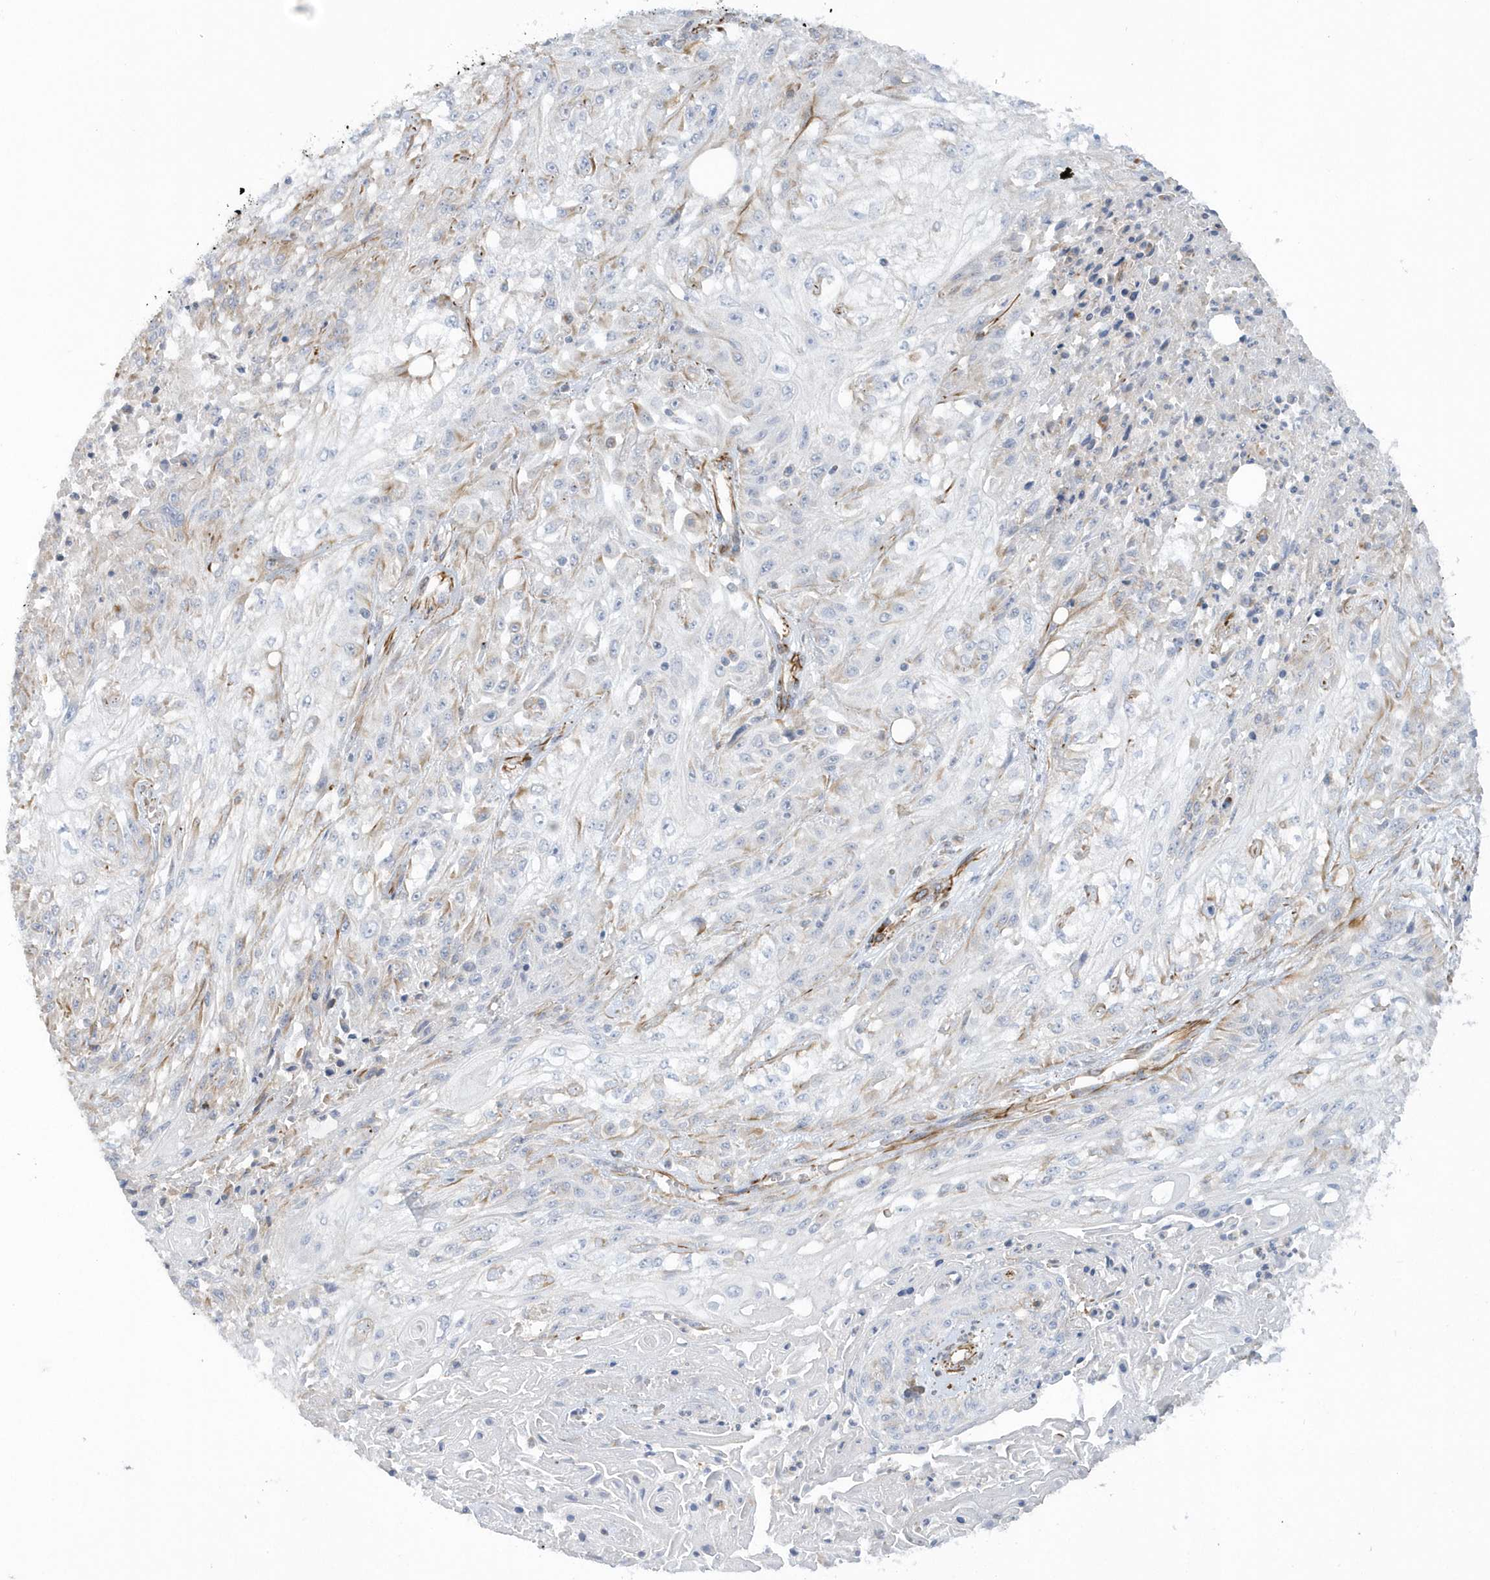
{"staining": {"intensity": "negative", "quantity": "none", "location": "none"}, "tissue": "skin cancer", "cell_type": "Tumor cells", "image_type": "cancer", "snomed": [{"axis": "morphology", "description": "Squamous cell carcinoma, NOS"}, {"axis": "morphology", "description": "Squamous cell carcinoma, metastatic, NOS"}, {"axis": "topography", "description": "Skin"}, {"axis": "topography", "description": "Lymph node"}], "caption": "A photomicrograph of squamous cell carcinoma (skin) stained for a protein displays no brown staining in tumor cells. The staining is performed using DAB brown chromogen with nuclei counter-stained in using hematoxylin.", "gene": "RAB17", "patient": {"sex": "male", "age": 75}}